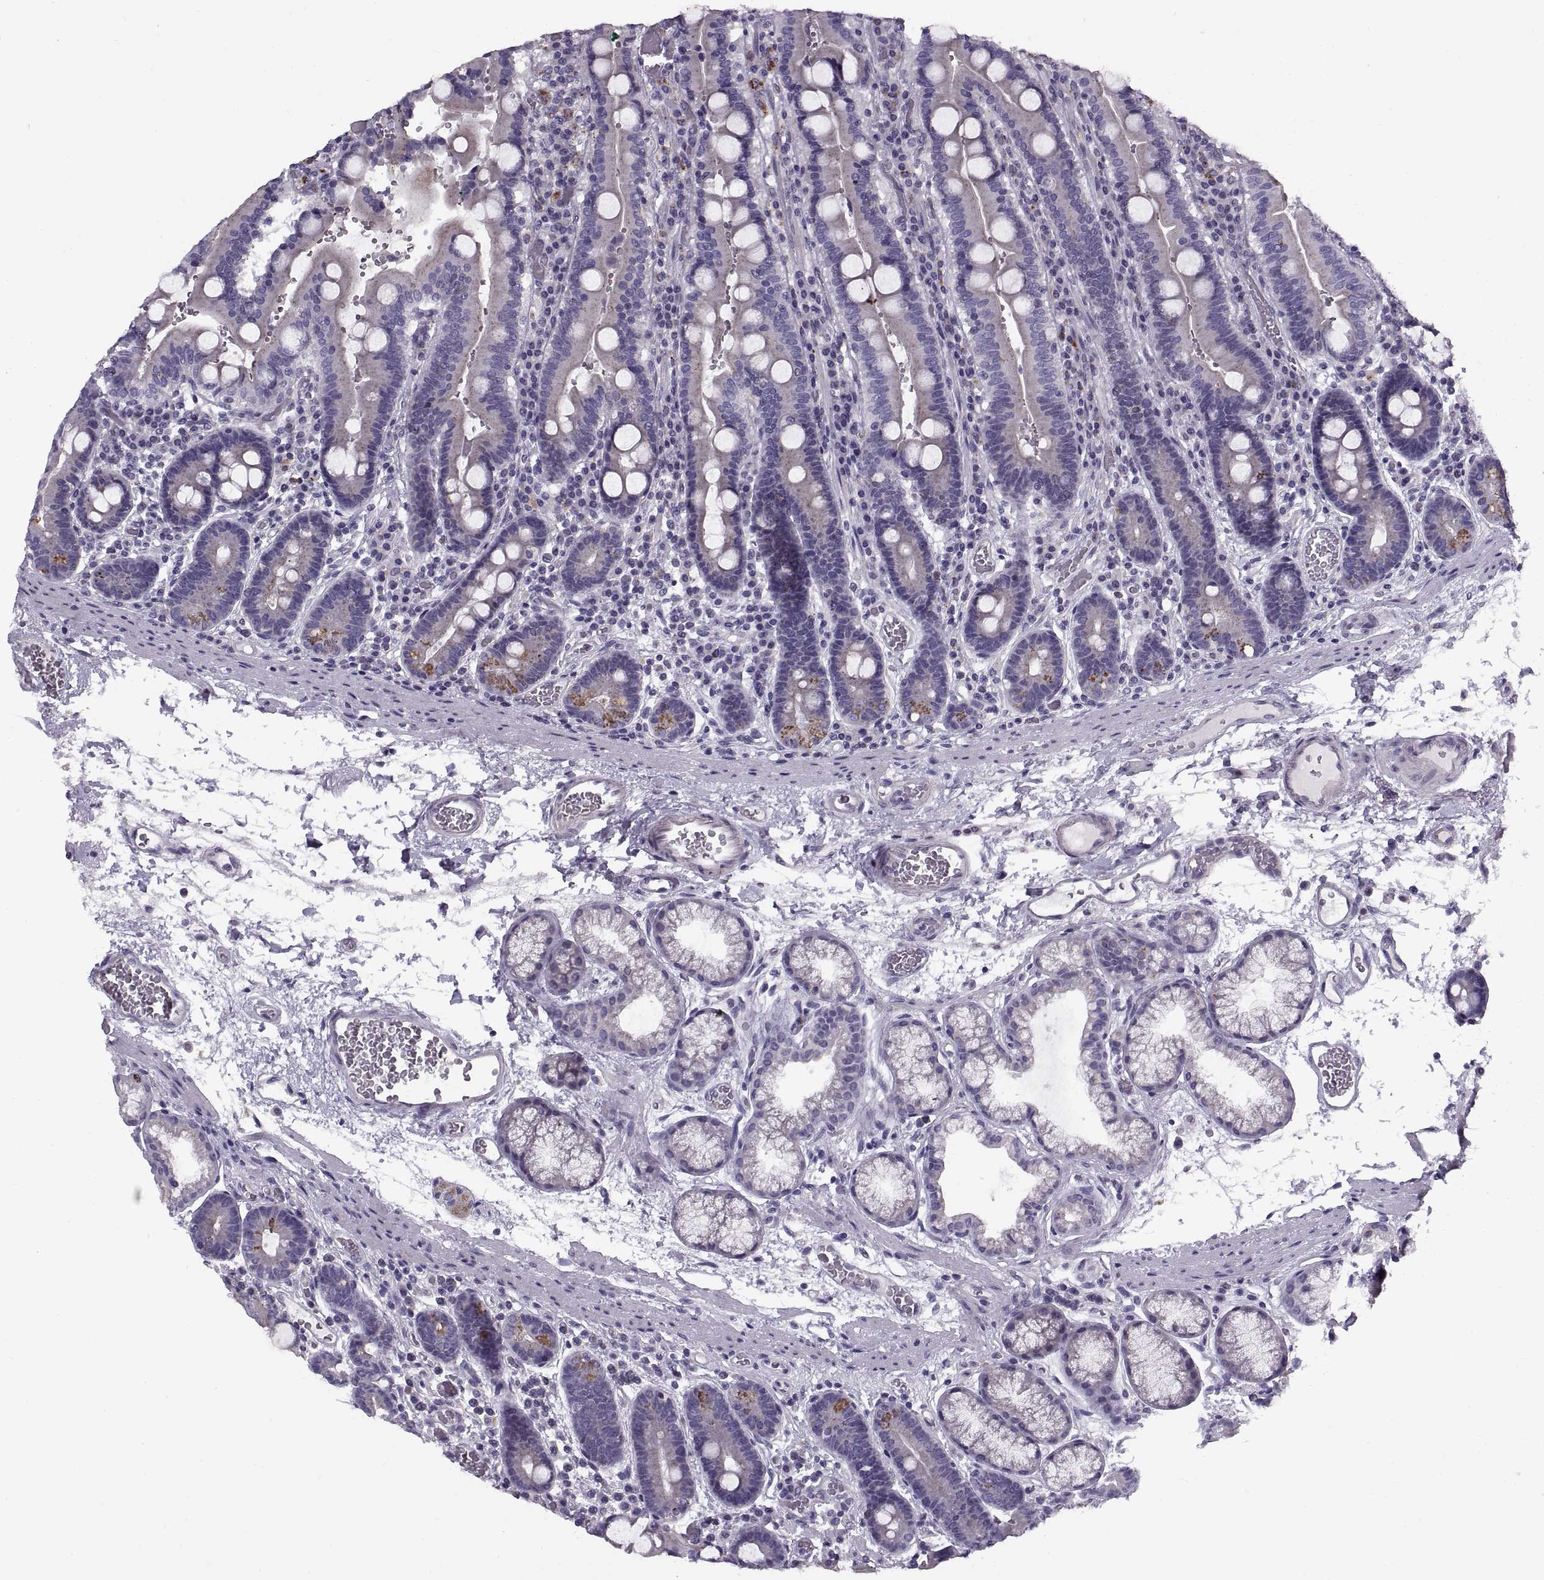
{"staining": {"intensity": "moderate", "quantity": "<25%", "location": "cytoplasmic/membranous"}, "tissue": "duodenum", "cell_type": "Glandular cells", "image_type": "normal", "snomed": [{"axis": "morphology", "description": "Normal tissue, NOS"}, {"axis": "topography", "description": "Duodenum"}], "caption": "This is a micrograph of immunohistochemistry (IHC) staining of normal duodenum, which shows moderate staining in the cytoplasmic/membranous of glandular cells.", "gene": "CALCR", "patient": {"sex": "female", "age": 62}}